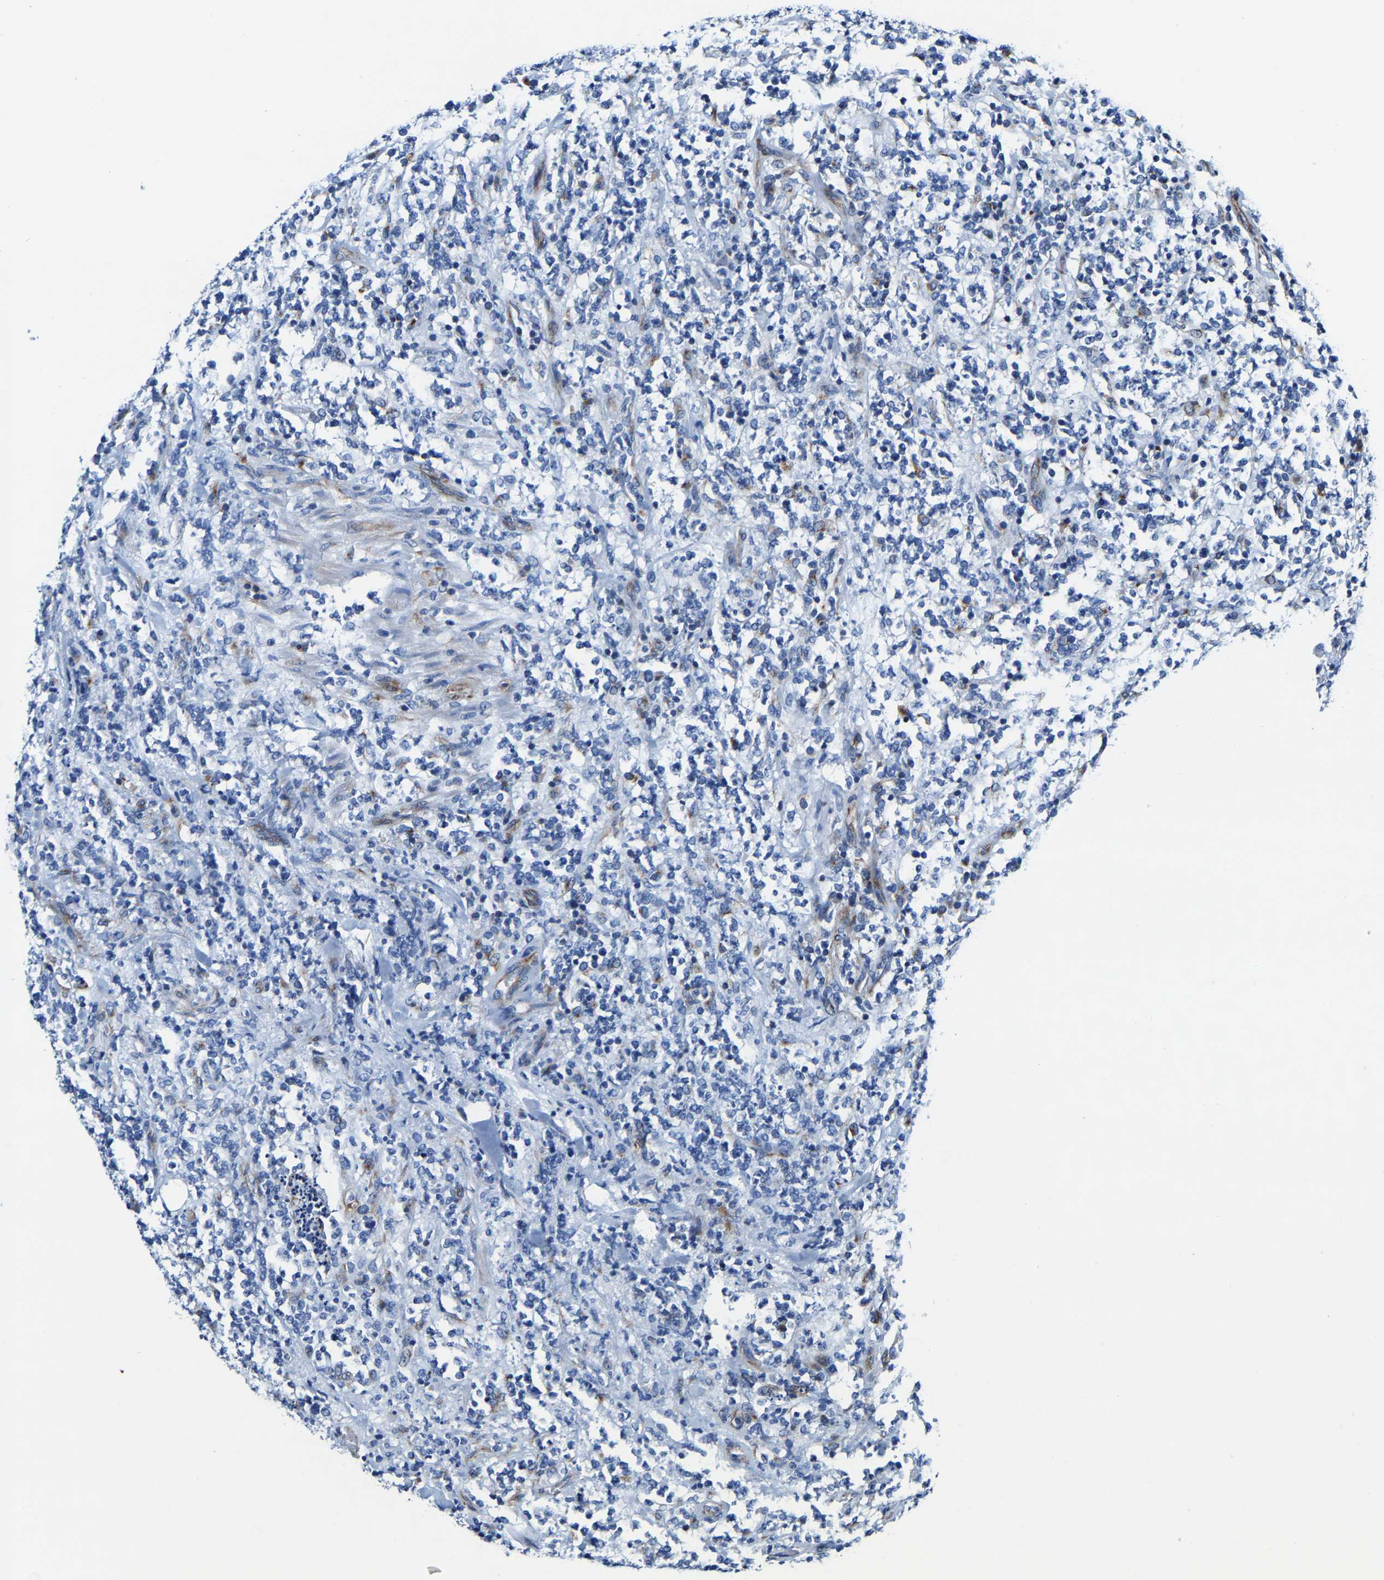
{"staining": {"intensity": "negative", "quantity": "none", "location": "none"}, "tissue": "lymphoma", "cell_type": "Tumor cells", "image_type": "cancer", "snomed": [{"axis": "morphology", "description": "Malignant lymphoma, non-Hodgkin's type, High grade"}, {"axis": "topography", "description": "Soft tissue"}], "caption": "Immunohistochemistry (IHC) of lymphoma exhibits no staining in tumor cells. The staining is performed using DAB brown chromogen with nuclei counter-stained in using hematoxylin.", "gene": "MMEL1", "patient": {"sex": "male", "age": 18}}